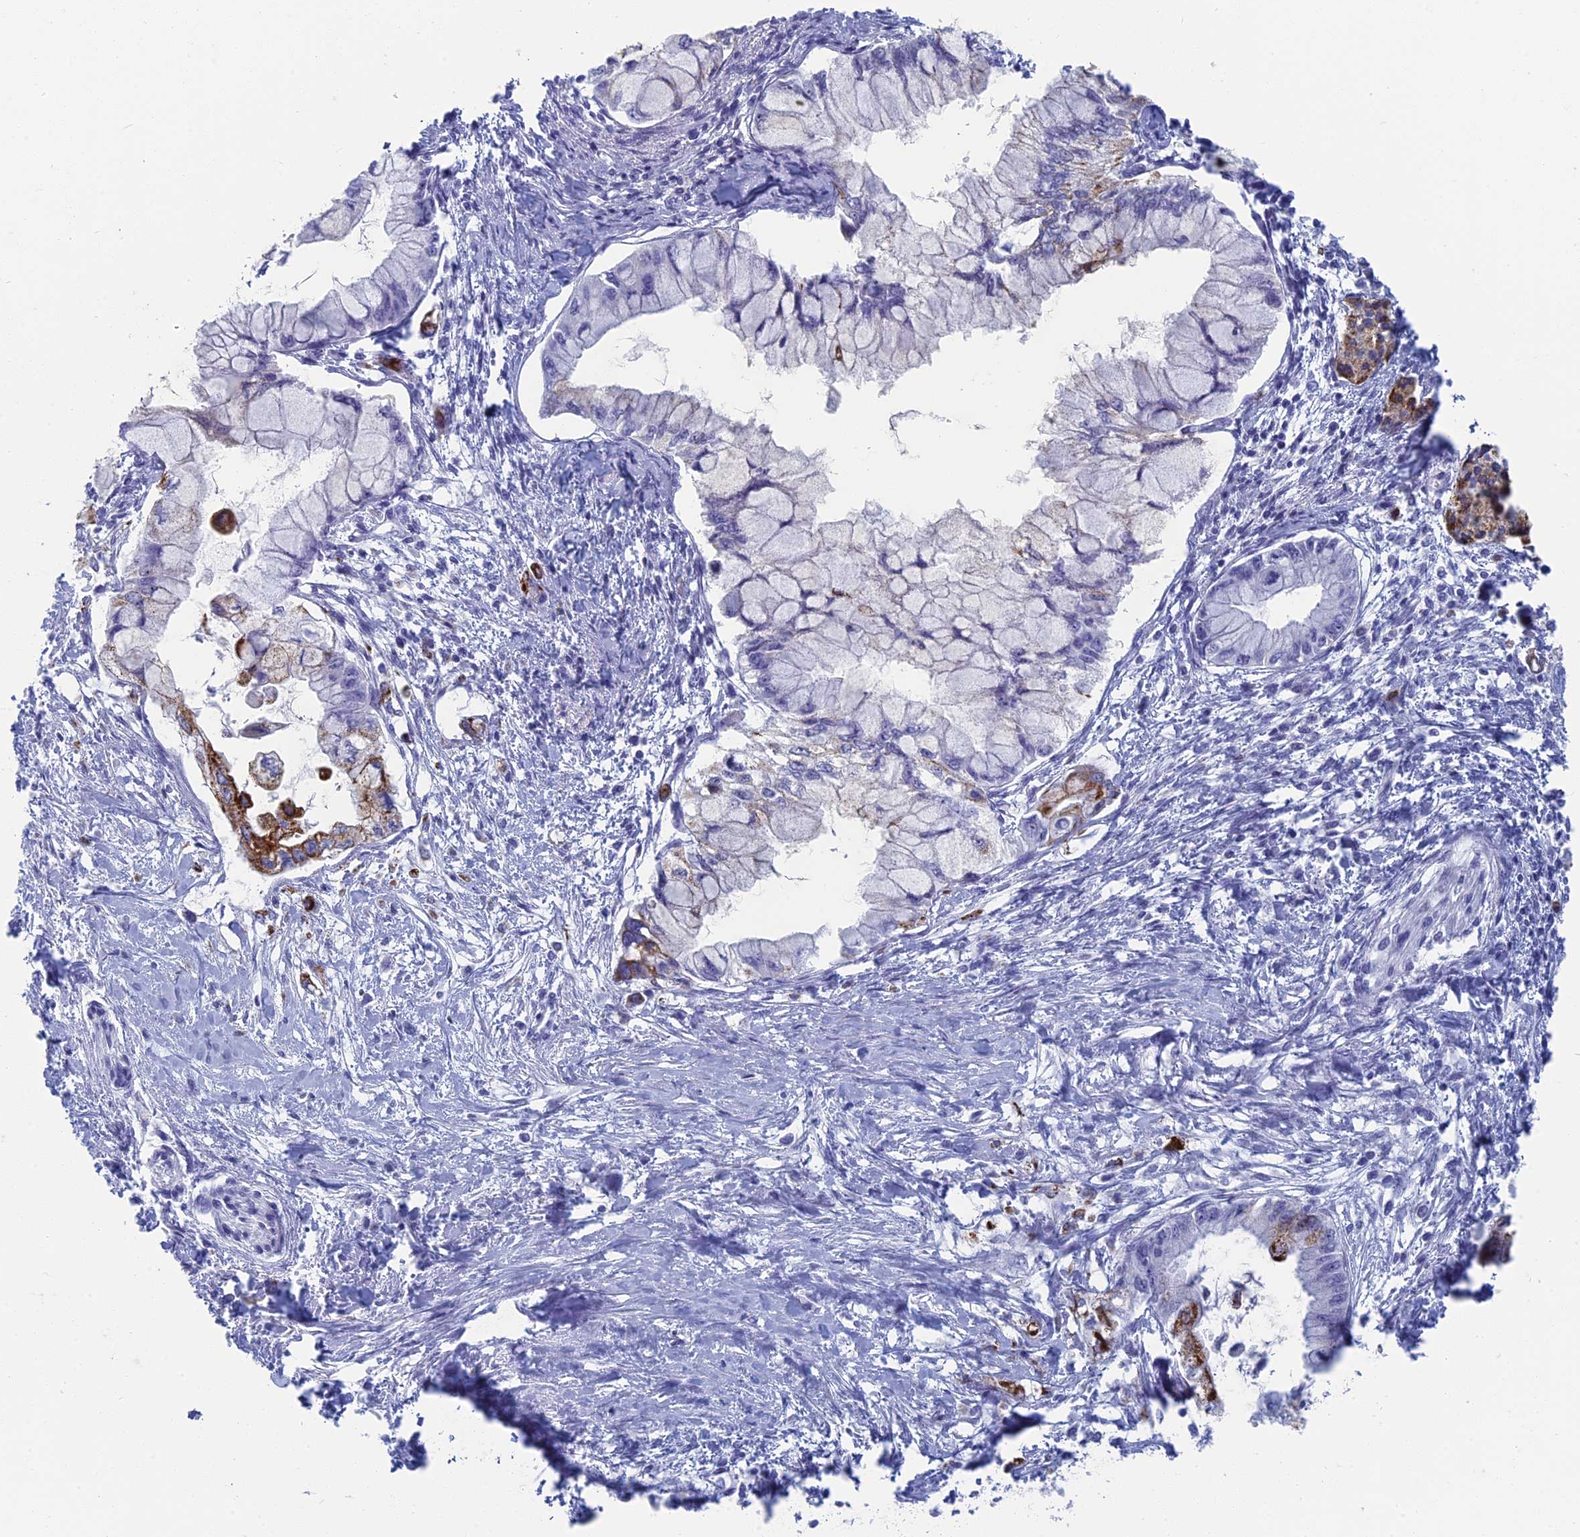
{"staining": {"intensity": "strong", "quantity": "<25%", "location": "cytoplasmic/membranous"}, "tissue": "pancreatic cancer", "cell_type": "Tumor cells", "image_type": "cancer", "snomed": [{"axis": "morphology", "description": "Adenocarcinoma, NOS"}, {"axis": "topography", "description": "Pancreas"}], "caption": "A medium amount of strong cytoplasmic/membranous positivity is seen in approximately <25% of tumor cells in pancreatic cancer tissue.", "gene": "ALMS1", "patient": {"sex": "male", "age": 48}}